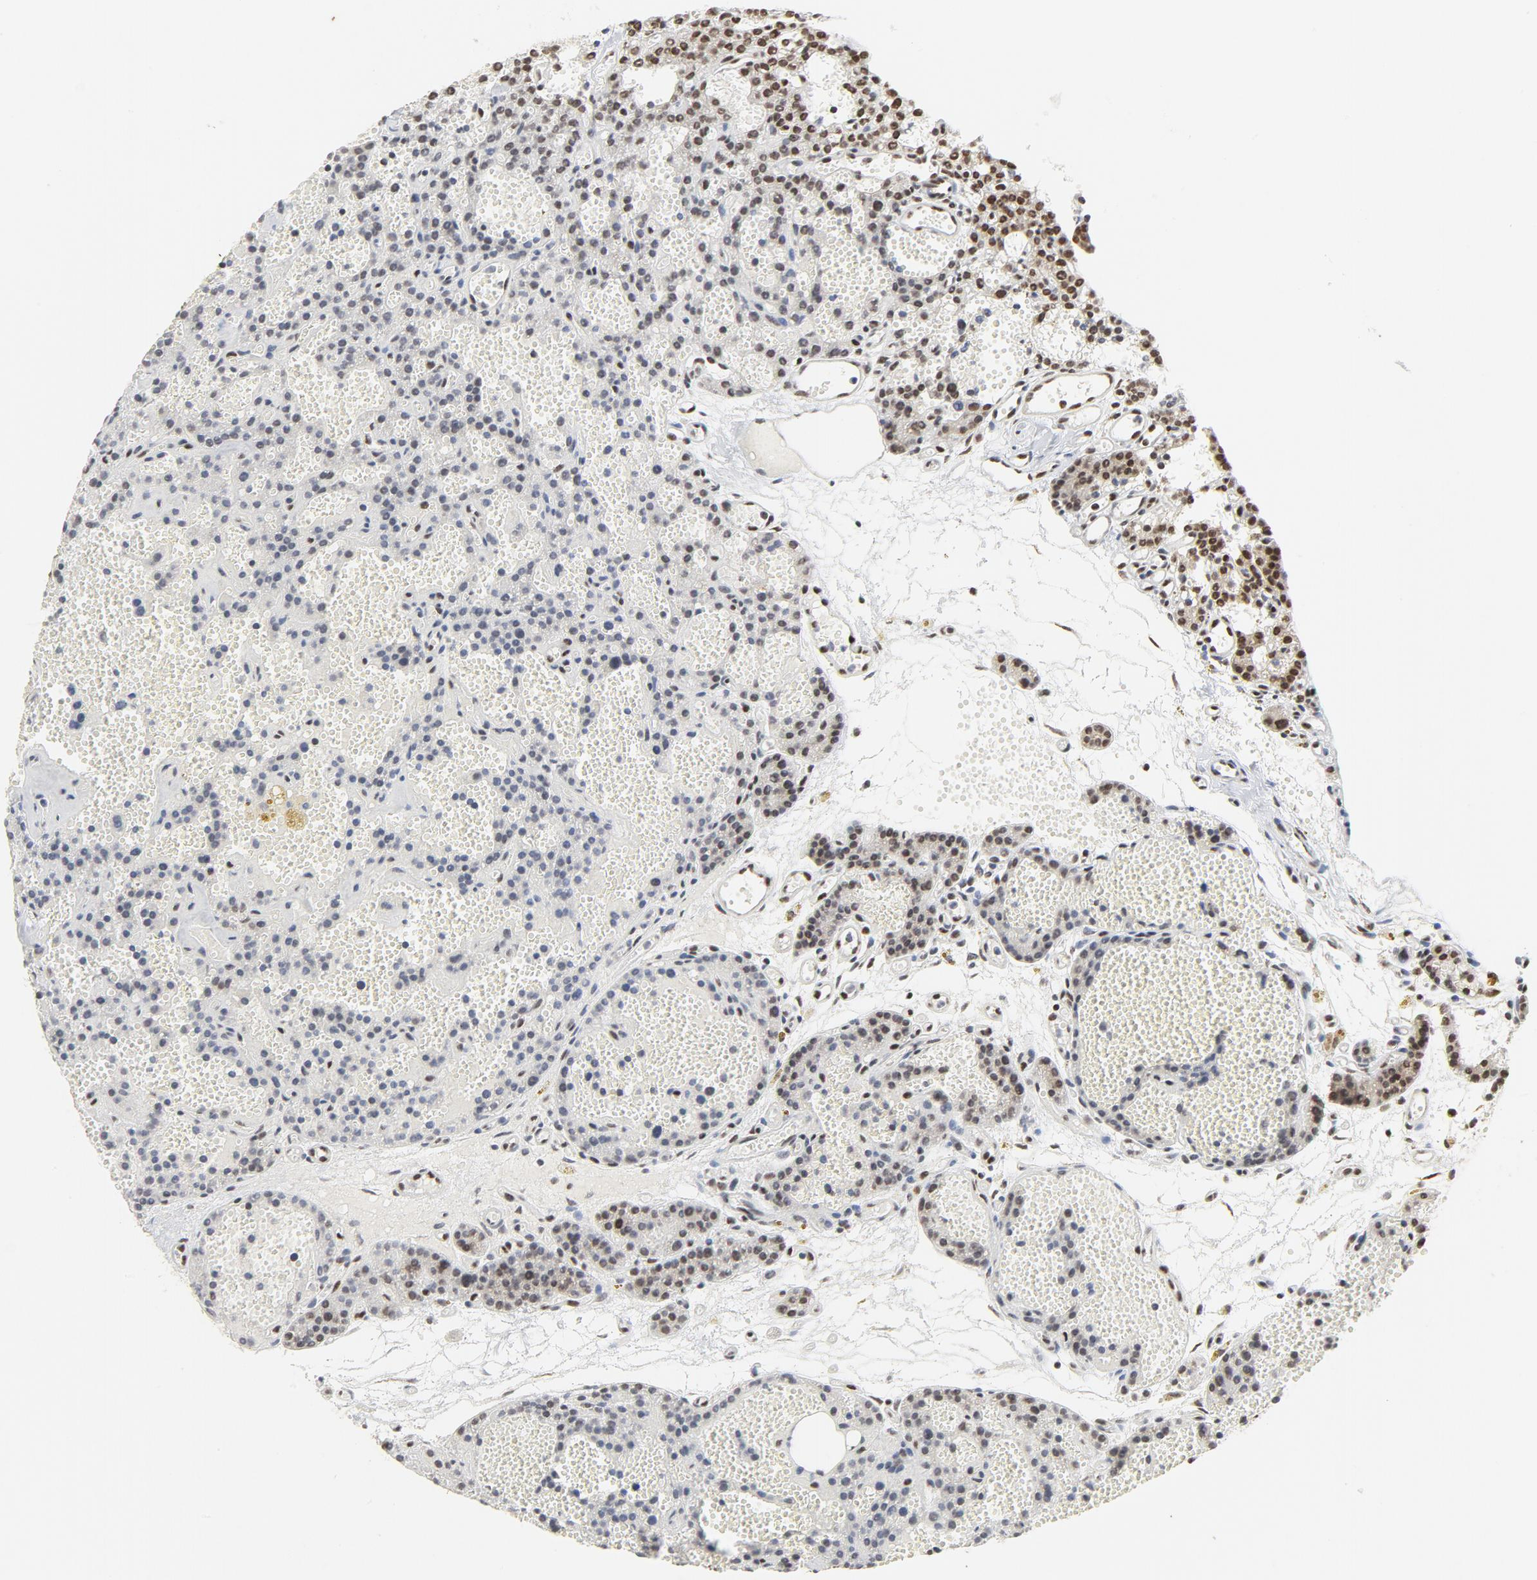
{"staining": {"intensity": "strong", "quantity": ">75%", "location": "nuclear"}, "tissue": "parathyroid gland", "cell_type": "Glandular cells", "image_type": "normal", "snomed": [{"axis": "morphology", "description": "Normal tissue, NOS"}, {"axis": "topography", "description": "Parathyroid gland"}], "caption": "The micrograph shows immunohistochemical staining of unremarkable parathyroid gland. There is strong nuclear expression is appreciated in approximately >75% of glandular cells. (DAB (3,3'-diaminobenzidine) = brown stain, brightfield microscopy at high magnification).", "gene": "ERCC1", "patient": {"sex": "male", "age": 25}}